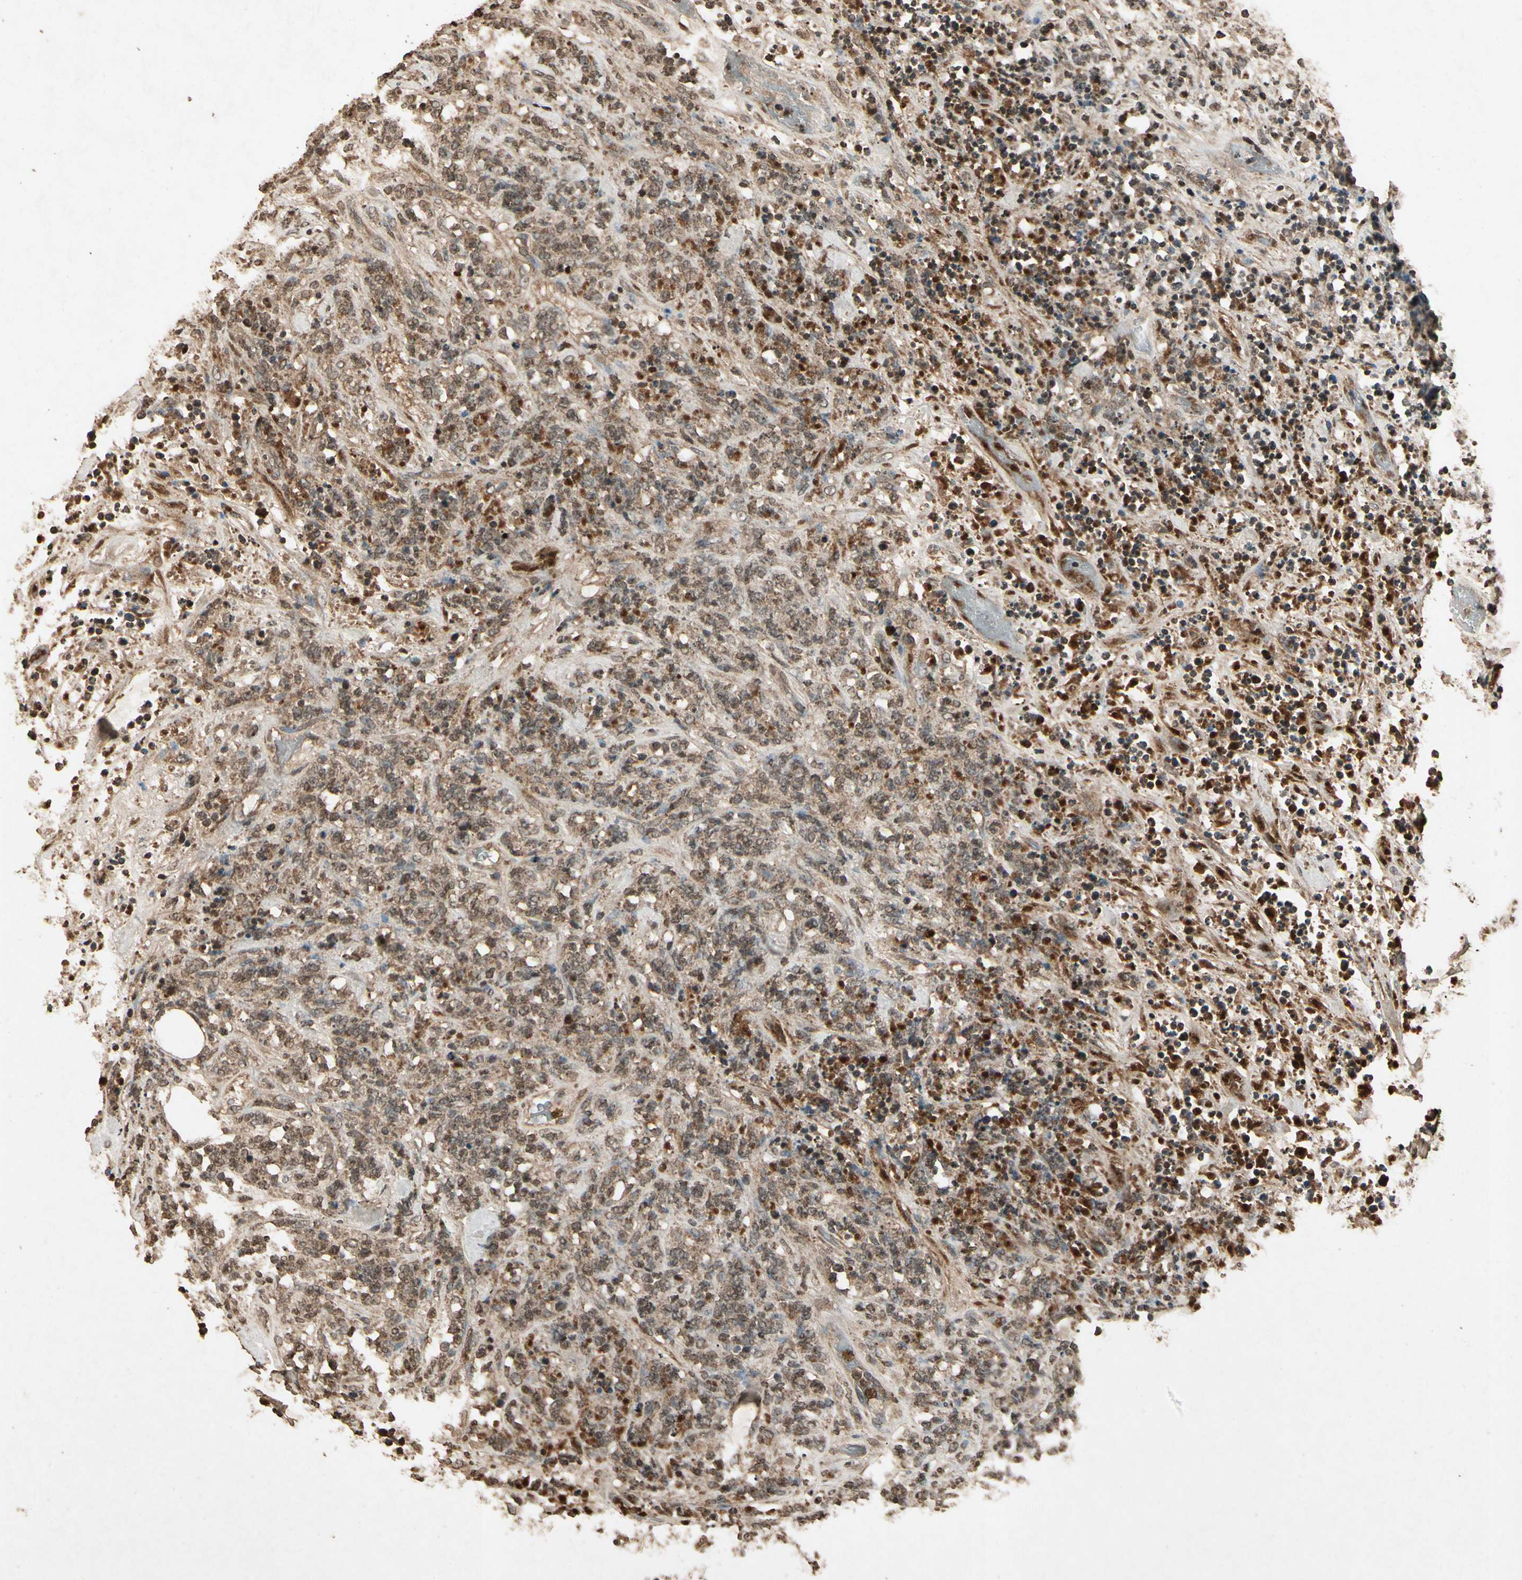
{"staining": {"intensity": "moderate", "quantity": "25%-75%", "location": "cytoplasmic/membranous"}, "tissue": "lymphoma", "cell_type": "Tumor cells", "image_type": "cancer", "snomed": [{"axis": "morphology", "description": "Malignant lymphoma, non-Hodgkin's type, High grade"}, {"axis": "topography", "description": "Soft tissue"}], "caption": "Human lymphoma stained with a protein marker exhibits moderate staining in tumor cells.", "gene": "GC", "patient": {"sex": "male", "age": 18}}